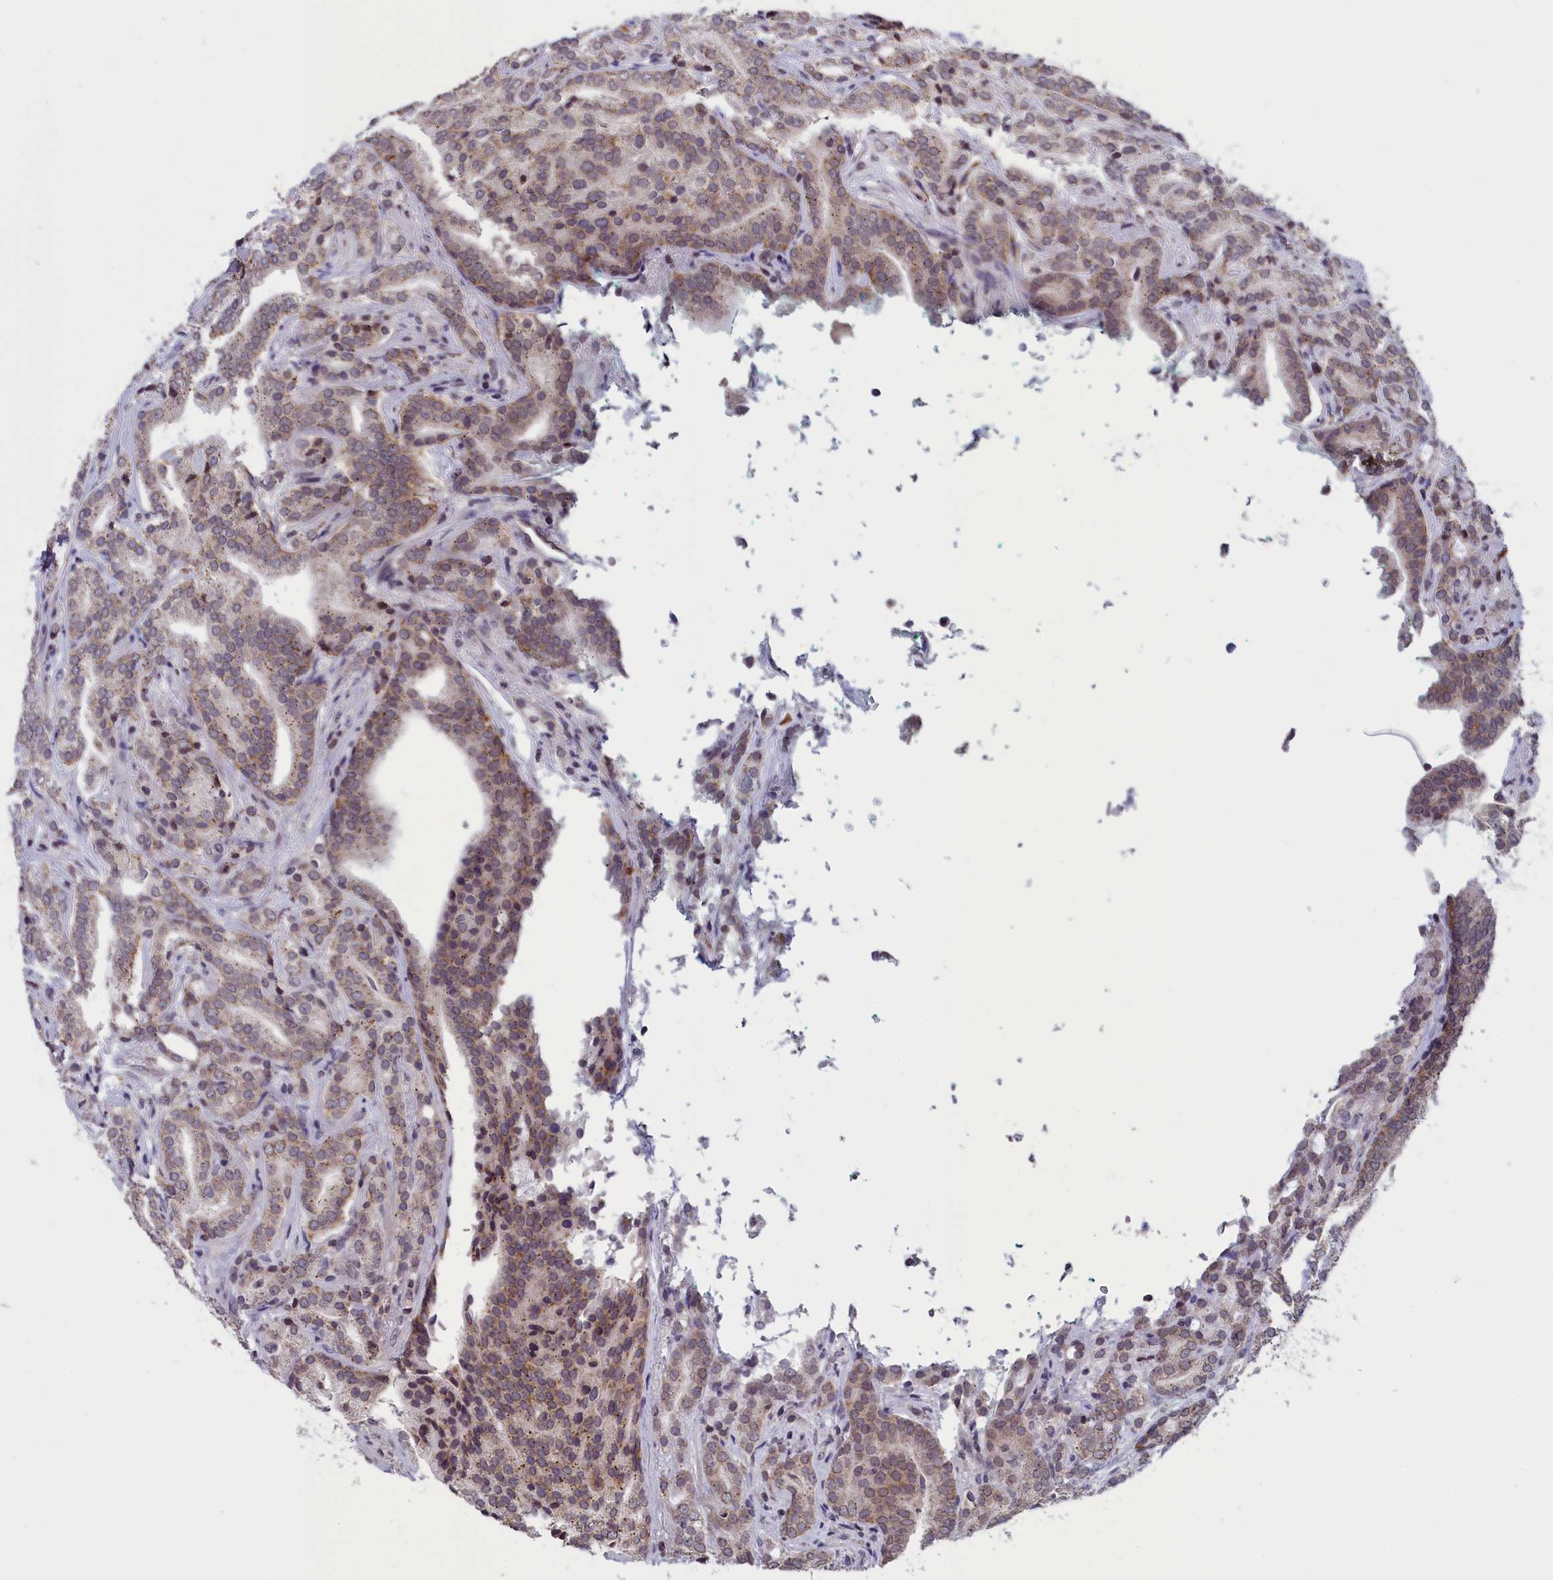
{"staining": {"intensity": "moderate", "quantity": ">75%", "location": "cytoplasmic/membranous"}, "tissue": "prostate cancer", "cell_type": "Tumor cells", "image_type": "cancer", "snomed": [{"axis": "morphology", "description": "Adenocarcinoma, High grade"}, {"axis": "topography", "description": "Prostate"}], "caption": "IHC histopathology image of adenocarcinoma (high-grade) (prostate) stained for a protein (brown), which reveals medium levels of moderate cytoplasmic/membranous positivity in approximately >75% of tumor cells.", "gene": "PARS2", "patient": {"sex": "male", "age": 57}}